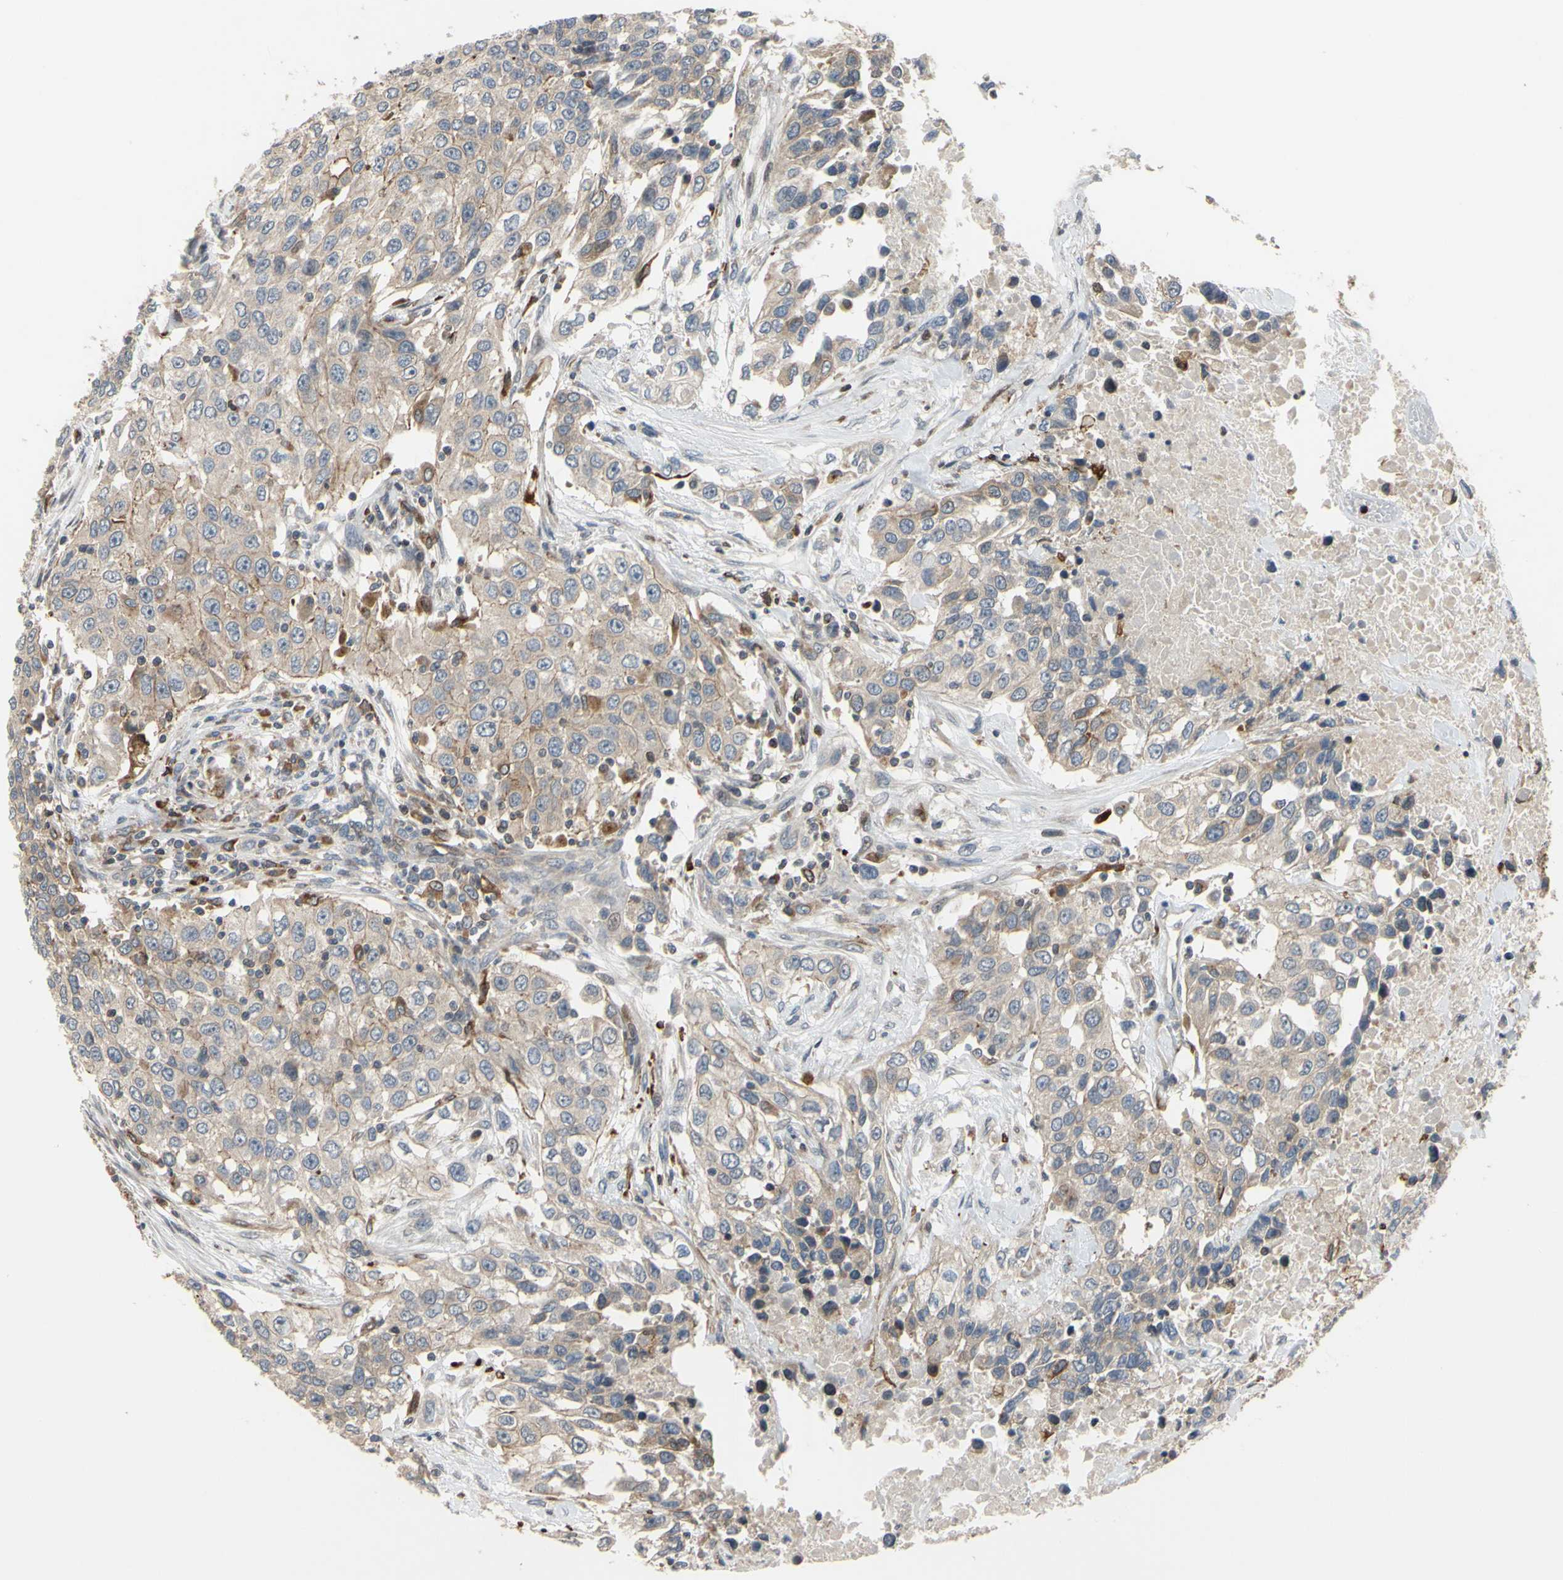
{"staining": {"intensity": "weak", "quantity": ">75%", "location": "cytoplasmic/membranous"}, "tissue": "urothelial cancer", "cell_type": "Tumor cells", "image_type": "cancer", "snomed": [{"axis": "morphology", "description": "Urothelial carcinoma, High grade"}, {"axis": "topography", "description": "Urinary bladder"}], "caption": "This is an image of IHC staining of urothelial cancer, which shows weak positivity in the cytoplasmic/membranous of tumor cells.", "gene": "PLXNA2", "patient": {"sex": "female", "age": 80}}